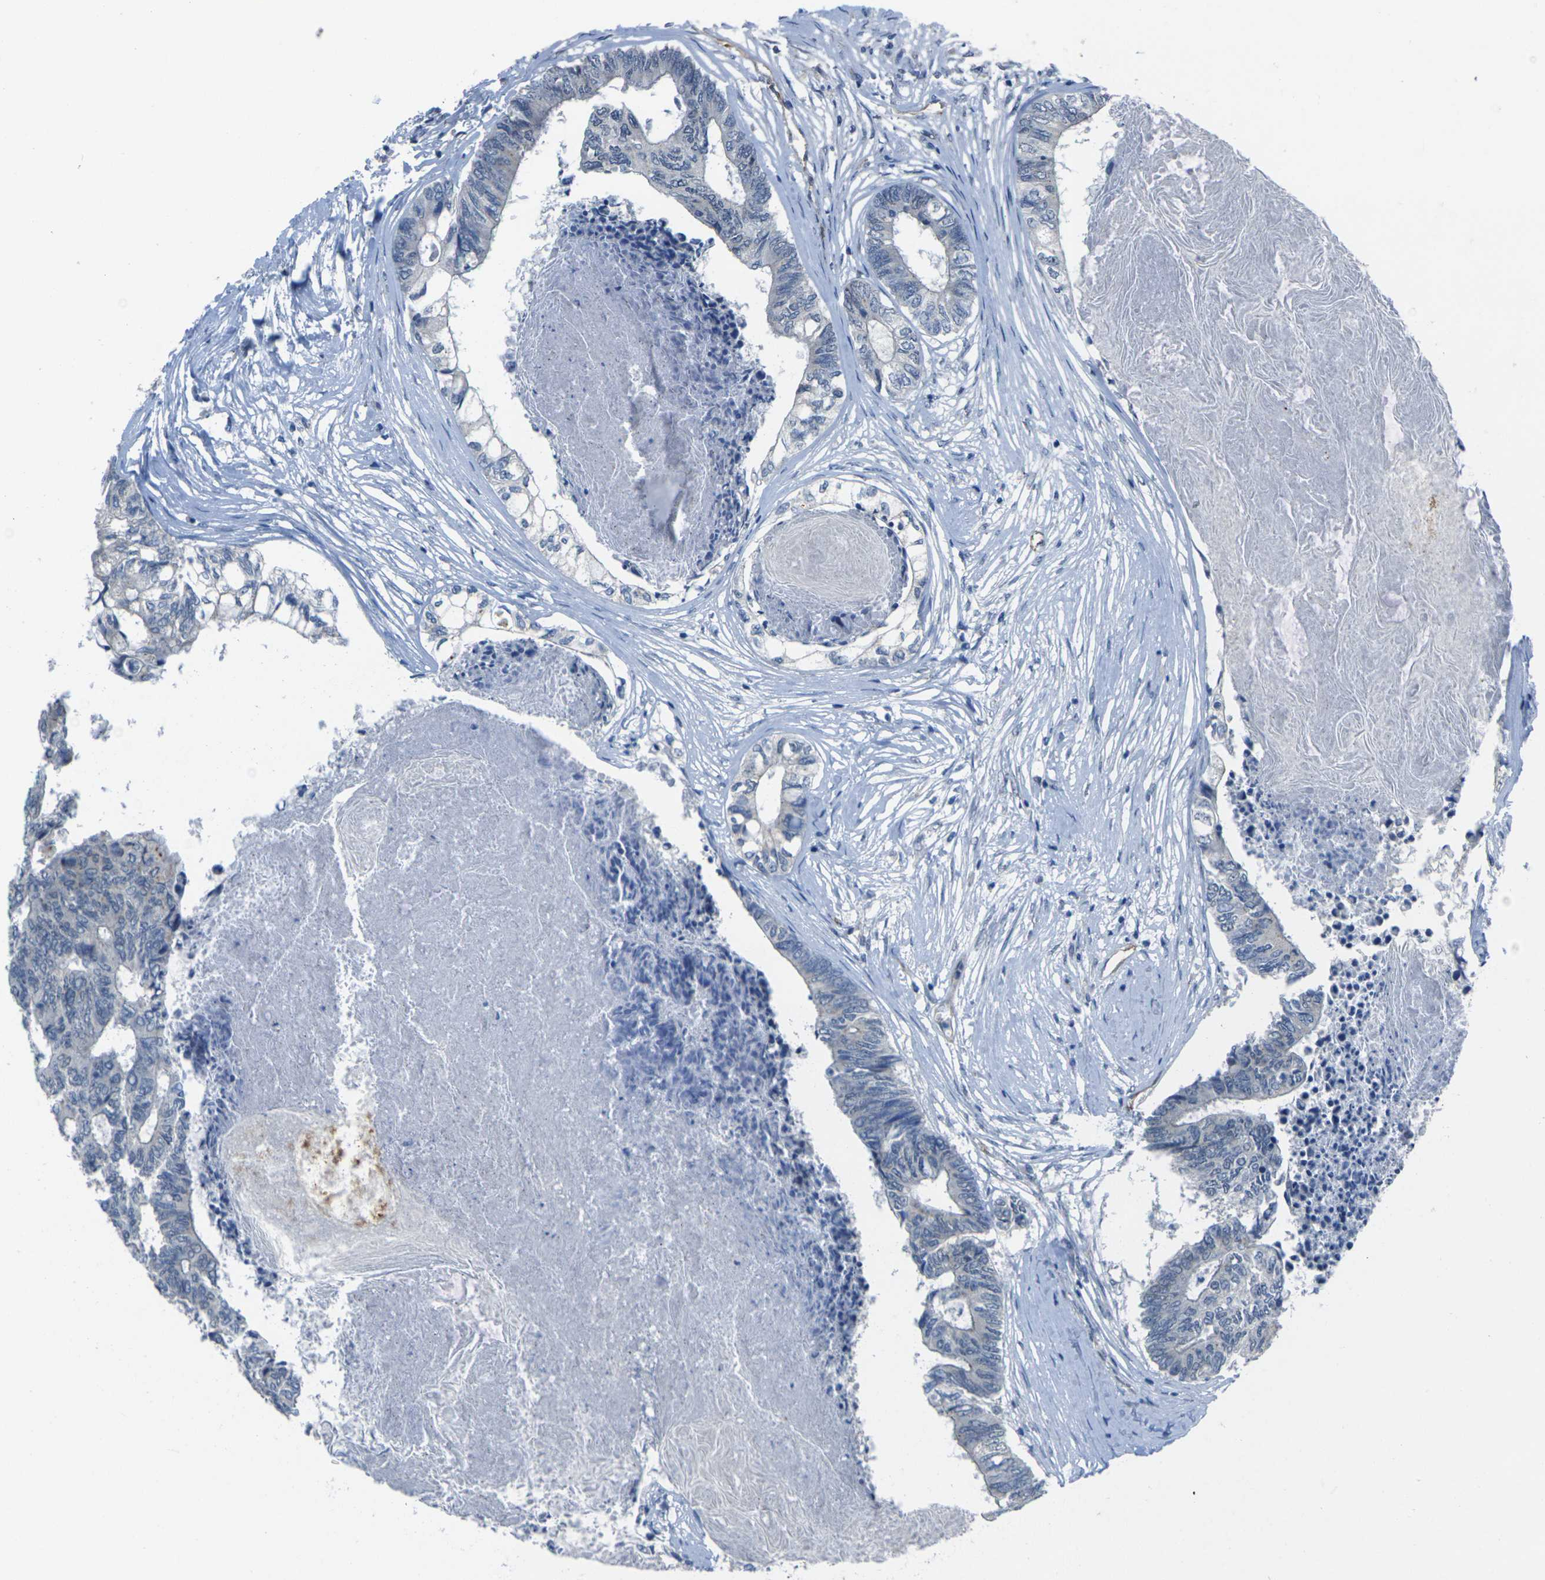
{"staining": {"intensity": "negative", "quantity": "none", "location": "none"}, "tissue": "colorectal cancer", "cell_type": "Tumor cells", "image_type": "cancer", "snomed": [{"axis": "morphology", "description": "Adenocarcinoma, NOS"}, {"axis": "topography", "description": "Rectum"}], "caption": "Human colorectal cancer (adenocarcinoma) stained for a protein using IHC exhibits no positivity in tumor cells.", "gene": "HSPA12B", "patient": {"sex": "male", "age": 63}}